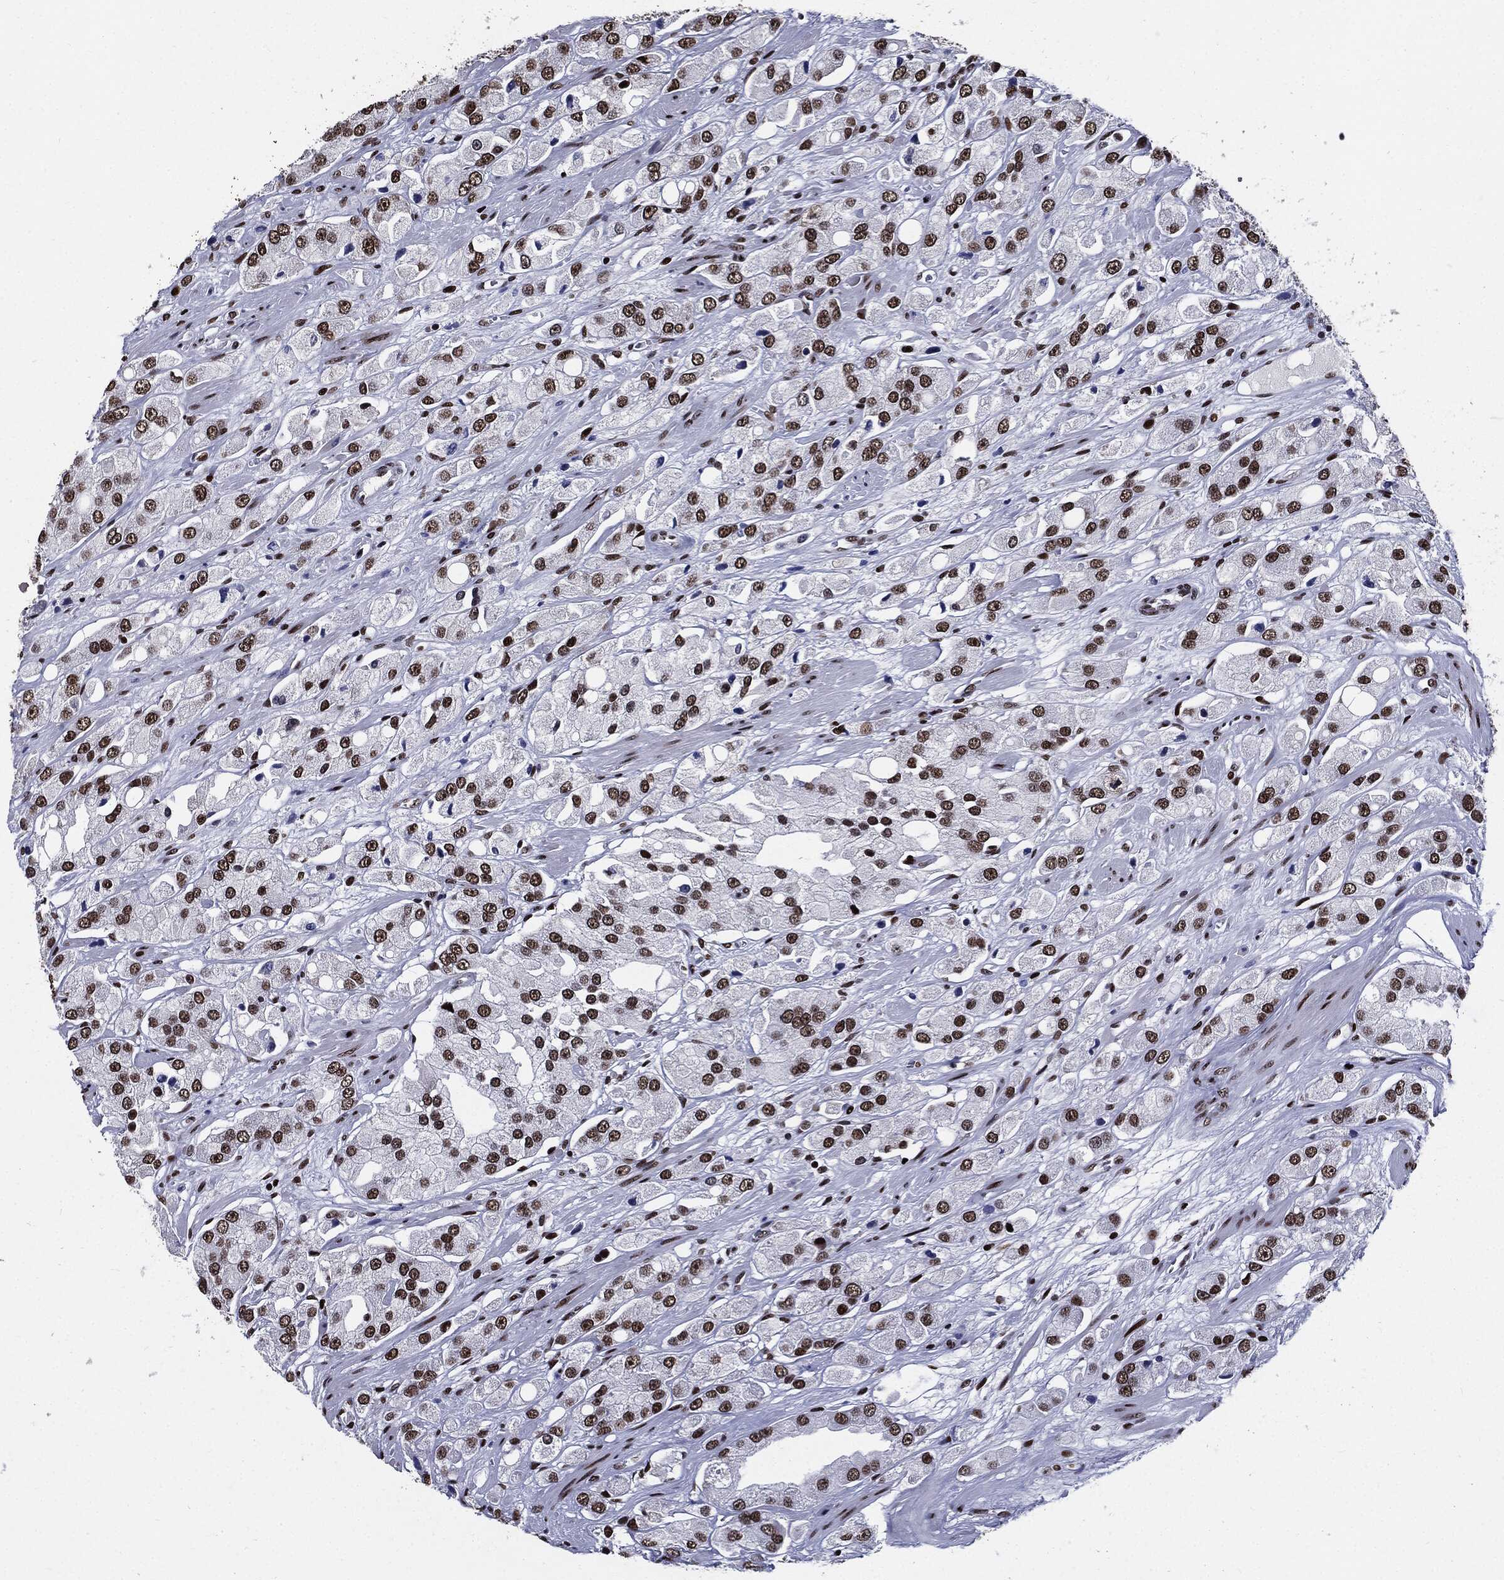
{"staining": {"intensity": "strong", "quantity": ">75%", "location": "nuclear"}, "tissue": "prostate cancer", "cell_type": "Tumor cells", "image_type": "cancer", "snomed": [{"axis": "morphology", "description": "Adenocarcinoma, NOS"}, {"axis": "topography", "description": "Prostate and seminal vesicle, NOS"}, {"axis": "topography", "description": "Prostate"}], "caption": "Tumor cells show high levels of strong nuclear expression in about >75% of cells in adenocarcinoma (prostate).", "gene": "ZFP91", "patient": {"sex": "male", "age": 64}}